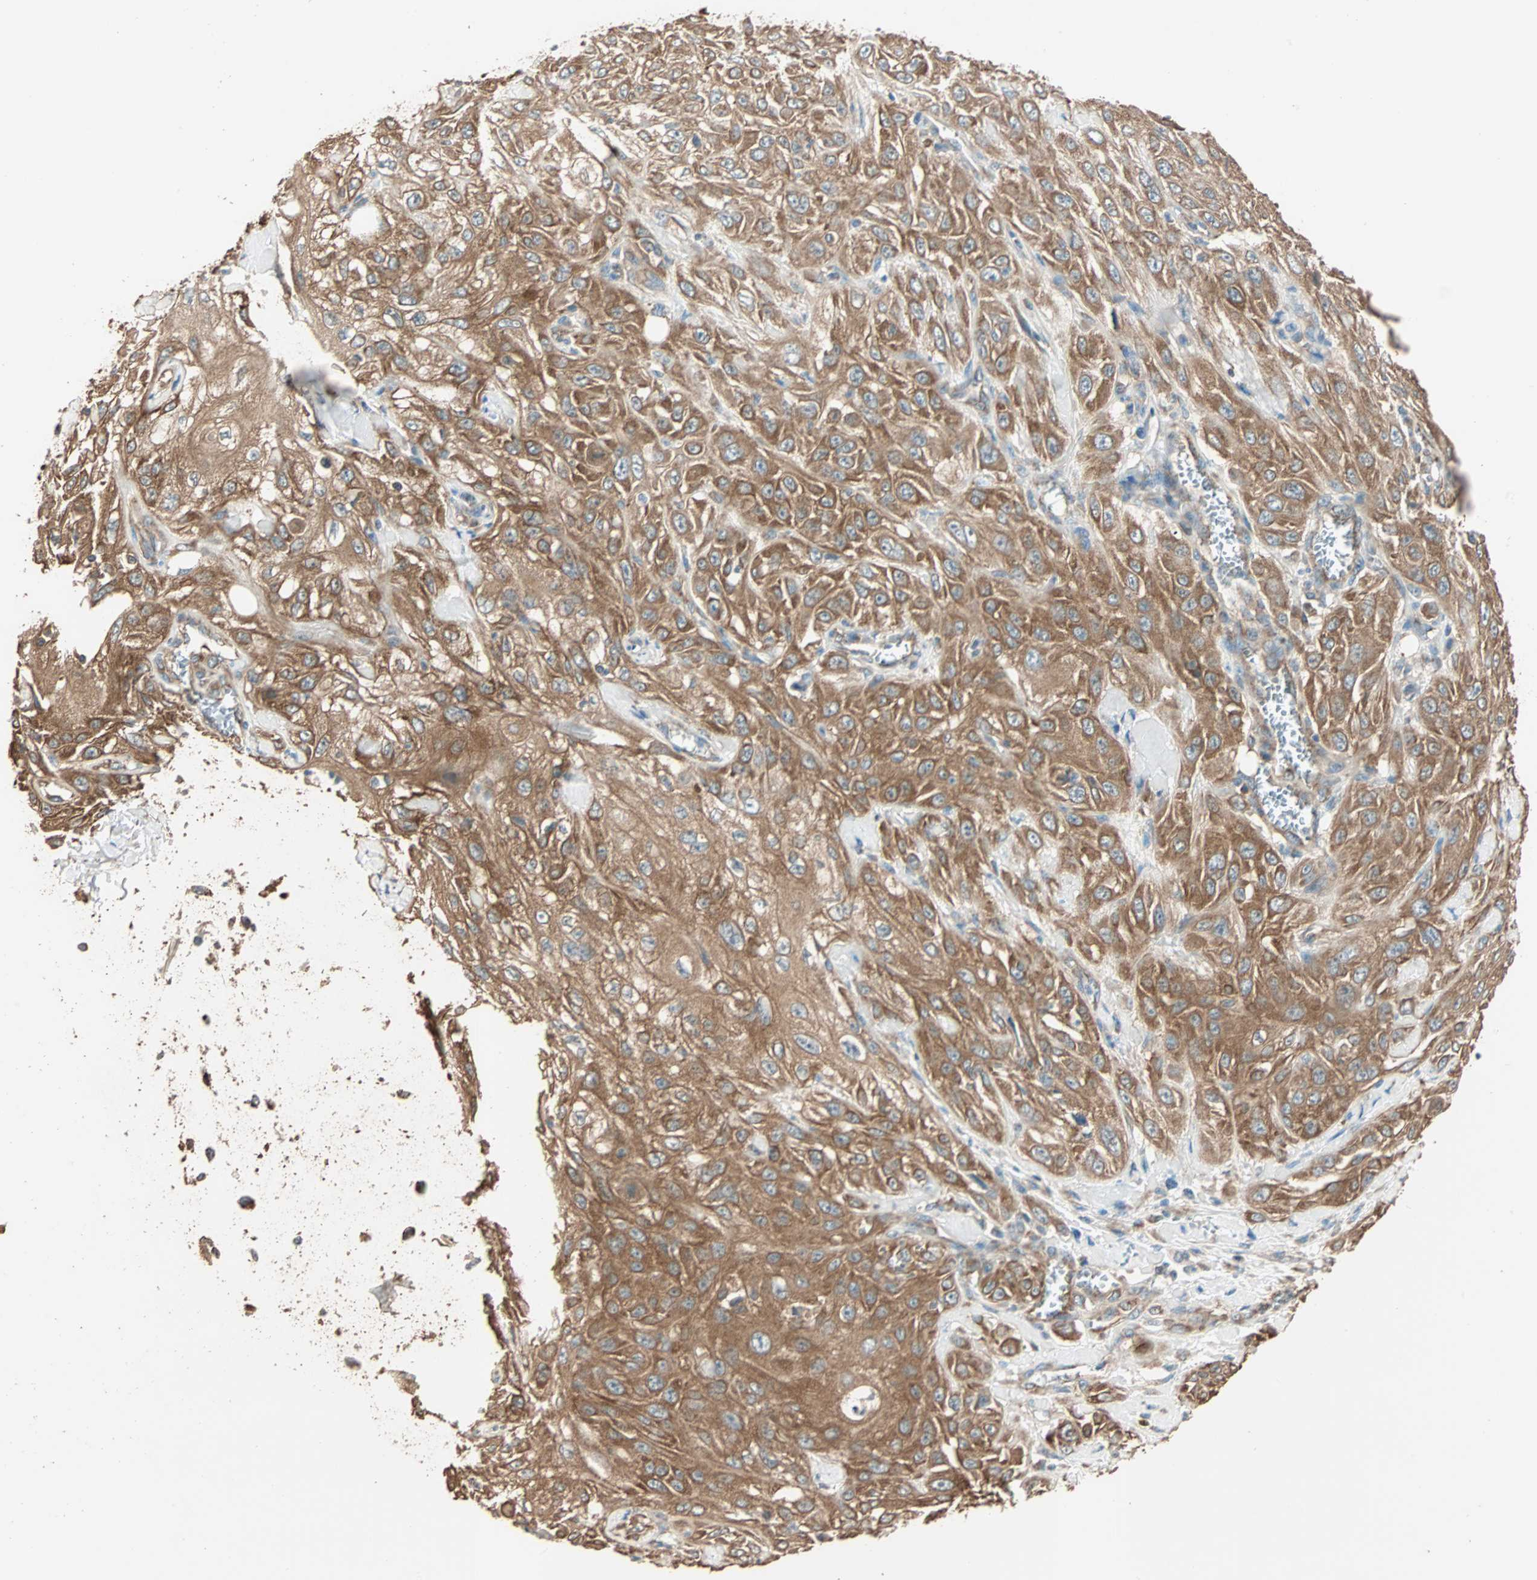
{"staining": {"intensity": "strong", "quantity": ">75%", "location": "cytoplasmic/membranous"}, "tissue": "skin cancer", "cell_type": "Tumor cells", "image_type": "cancer", "snomed": [{"axis": "morphology", "description": "Squamous cell carcinoma, NOS"}, {"axis": "morphology", "description": "Squamous cell carcinoma, metastatic, NOS"}, {"axis": "topography", "description": "Skin"}, {"axis": "topography", "description": "Lymph node"}], "caption": "Immunohistochemical staining of human metastatic squamous cell carcinoma (skin) demonstrates strong cytoplasmic/membranous protein positivity in approximately >75% of tumor cells.", "gene": "EIF4G2", "patient": {"sex": "male", "age": 75}}